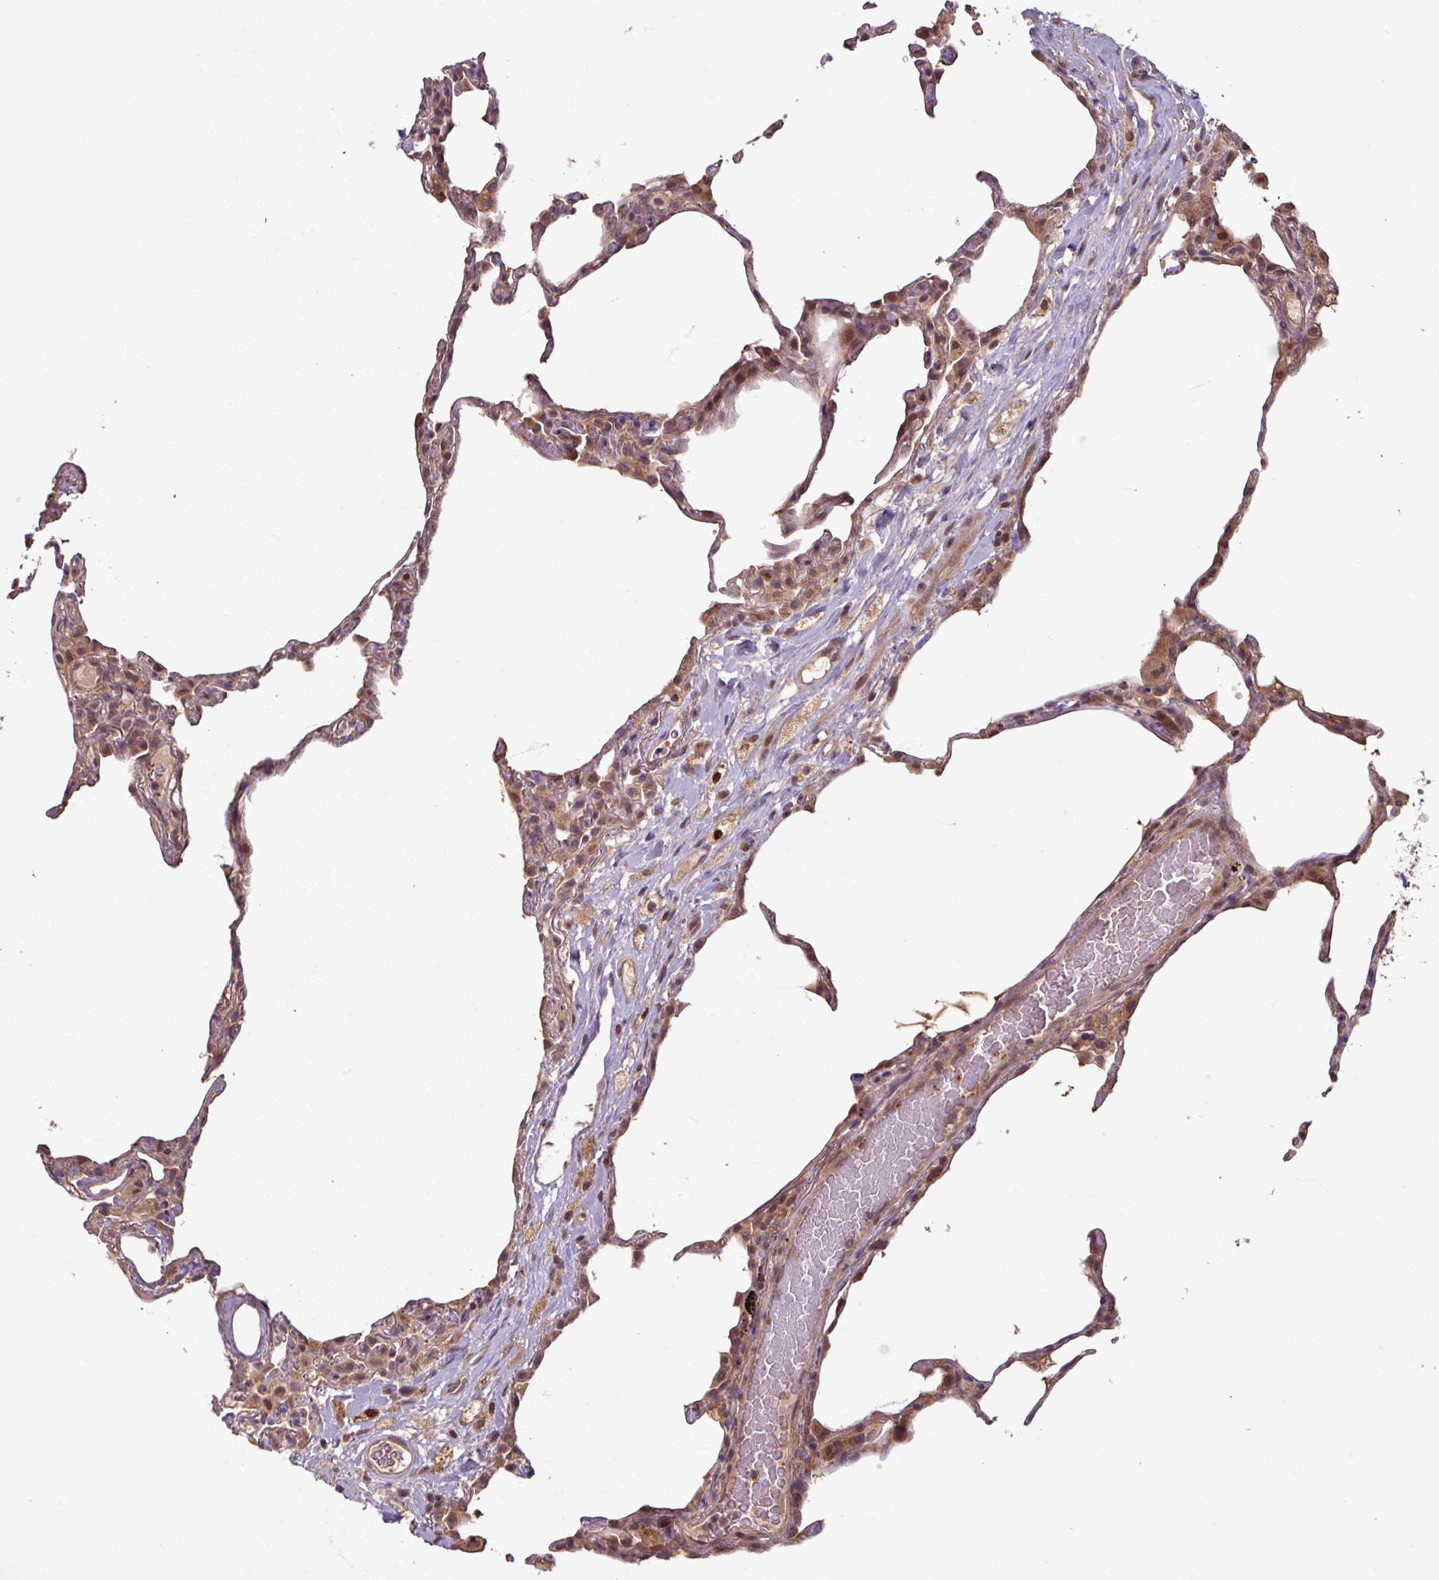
{"staining": {"intensity": "moderate", "quantity": "25%-75%", "location": "cytoplasmic/membranous,nuclear"}, "tissue": "lung", "cell_type": "Alveolar cells", "image_type": "normal", "snomed": [{"axis": "morphology", "description": "Normal tissue, NOS"}, {"axis": "topography", "description": "Lung"}], "caption": "Approximately 25%-75% of alveolar cells in unremarkable human lung exhibit moderate cytoplasmic/membranous,nuclear protein positivity as visualized by brown immunohistochemical staining.", "gene": "OR6B1", "patient": {"sex": "female", "age": 57}}